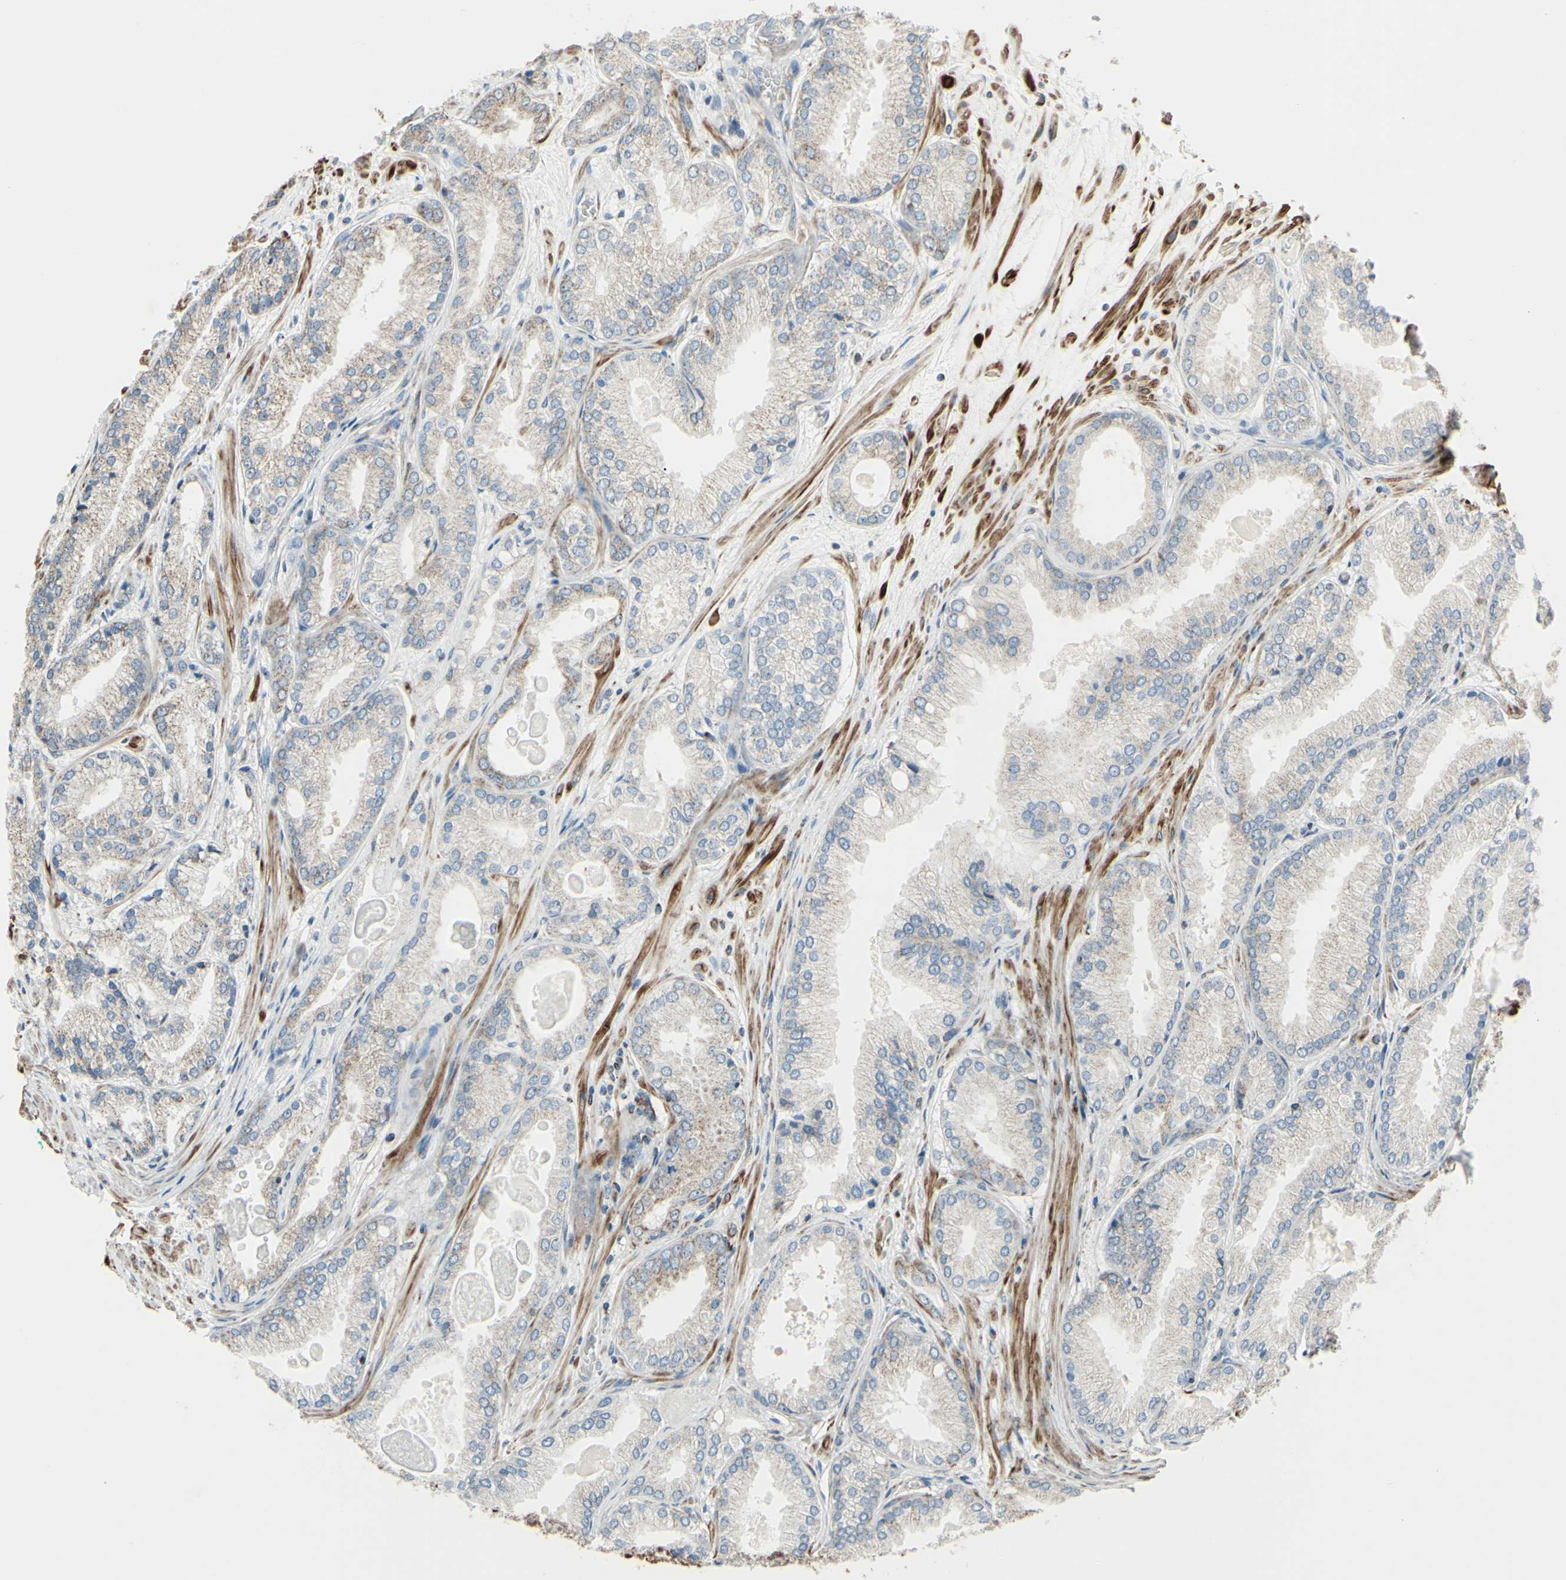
{"staining": {"intensity": "weak", "quantity": "25%-75%", "location": "cytoplasmic/membranous"}, "tissue": "prostate cancer", "cell_type": "Tumor cells", "image_type": "cancer", "snomed": [{"axis": "morphology", "description": "Adenocarcinoma, High grade"}, {"axis": "topography", "description": "Prostate"}], "caption": "A histopathology image of human prostate high-grade adenocarcinoma stained for a protein shows weak cytoplasmic/membranous brown staining in tumor cells.", "gene": "FAM171B", "patient": {"sex": "male", "age": 59}}